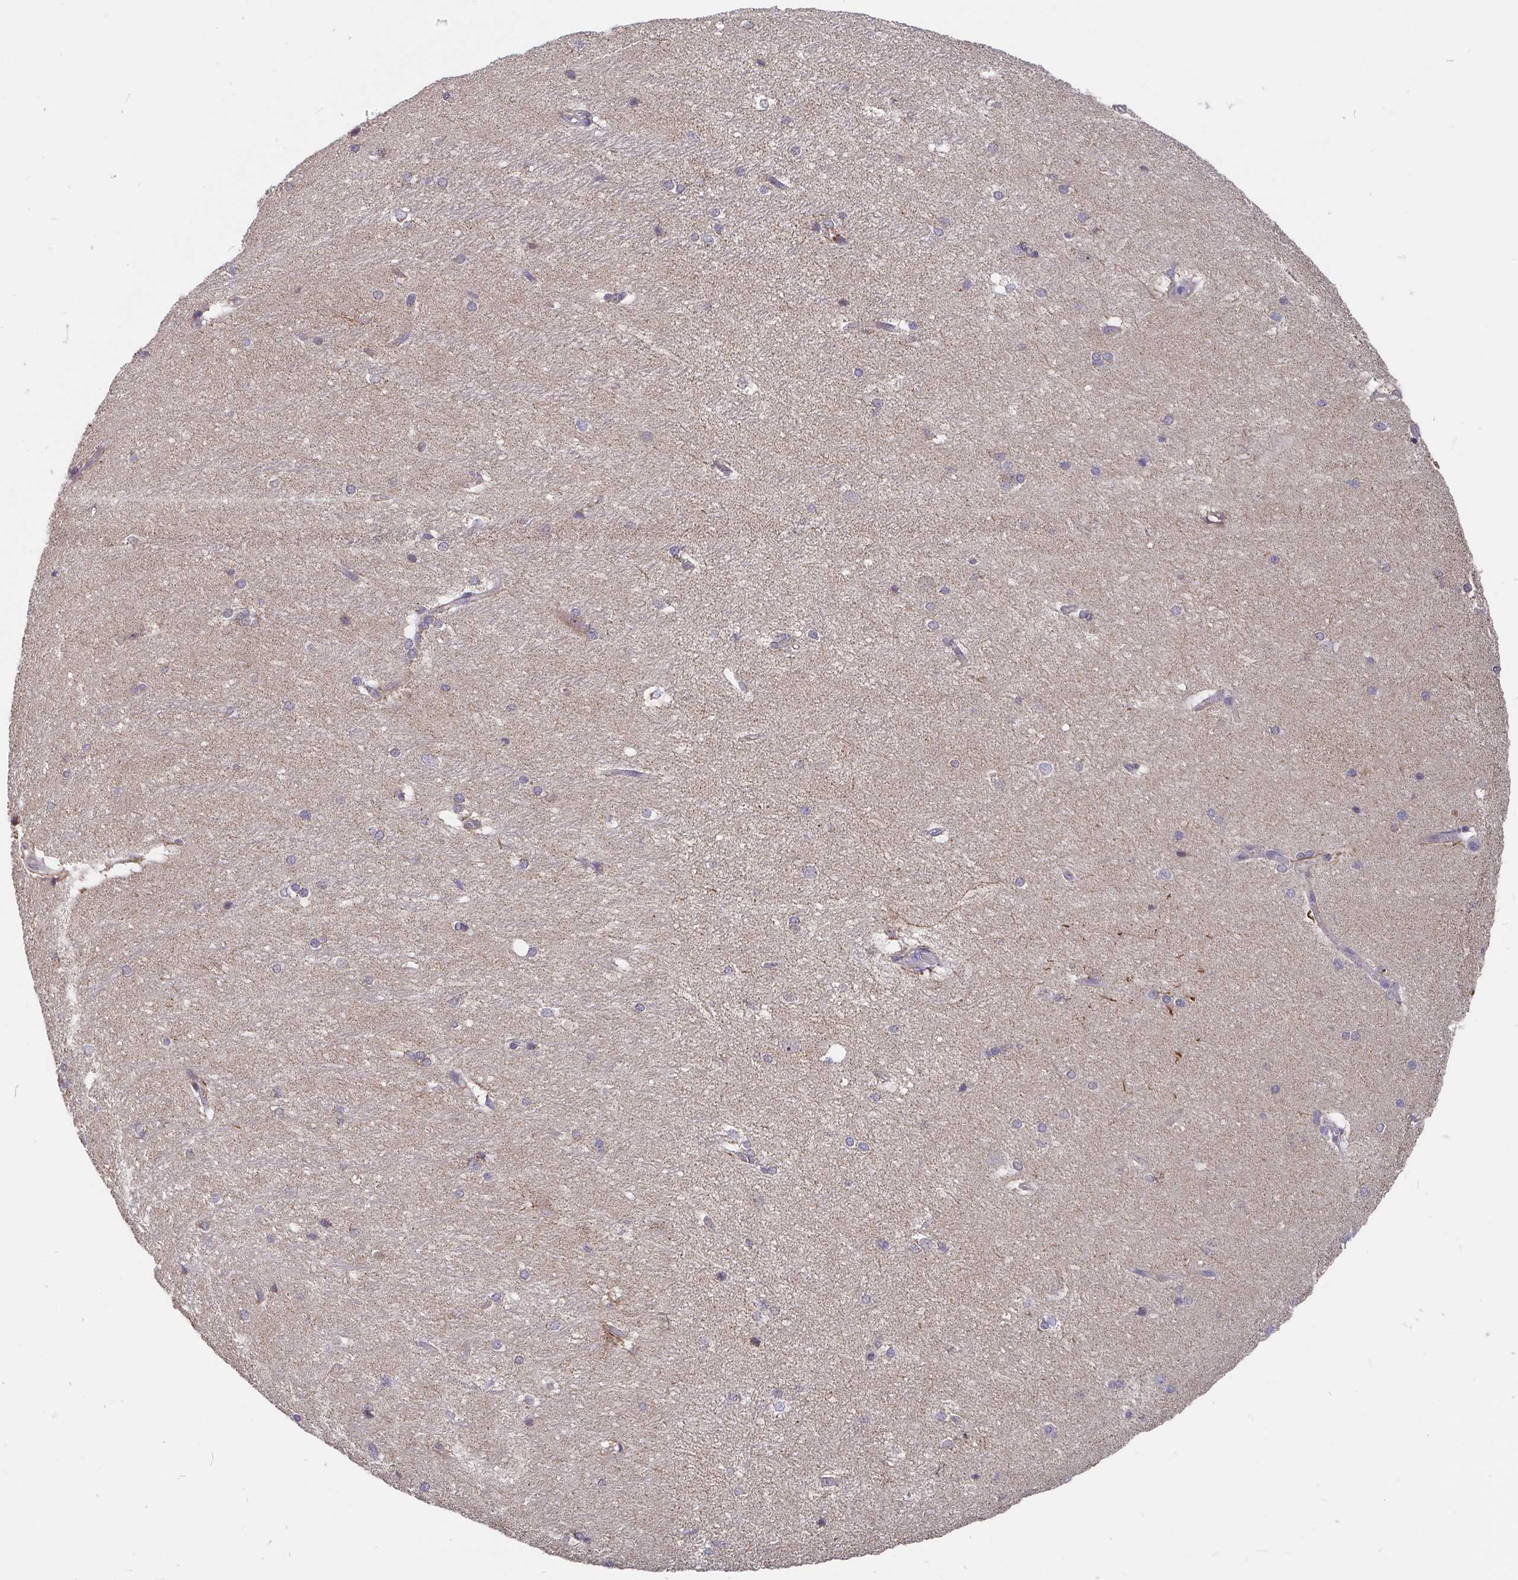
{"staining": {"intensity": "negative", "quantity": "none", "location": "none"}, "tissue": "hippocampus", "cell_type": "Glial cells", "image_type": "normal", "snomed": [{"axis": "morphology", "description": "Normal tissue, NOS"}, {"axis": "topography", "description": "Cerebral cortex"}, {"axis": "topography", "description": "Hippocampus"}], "caption": "The image demonstrates no staining of glial cells in unremarkable hippocampus.", "gene": "PDF", "patient": {"sex": "female", "age": 19}}